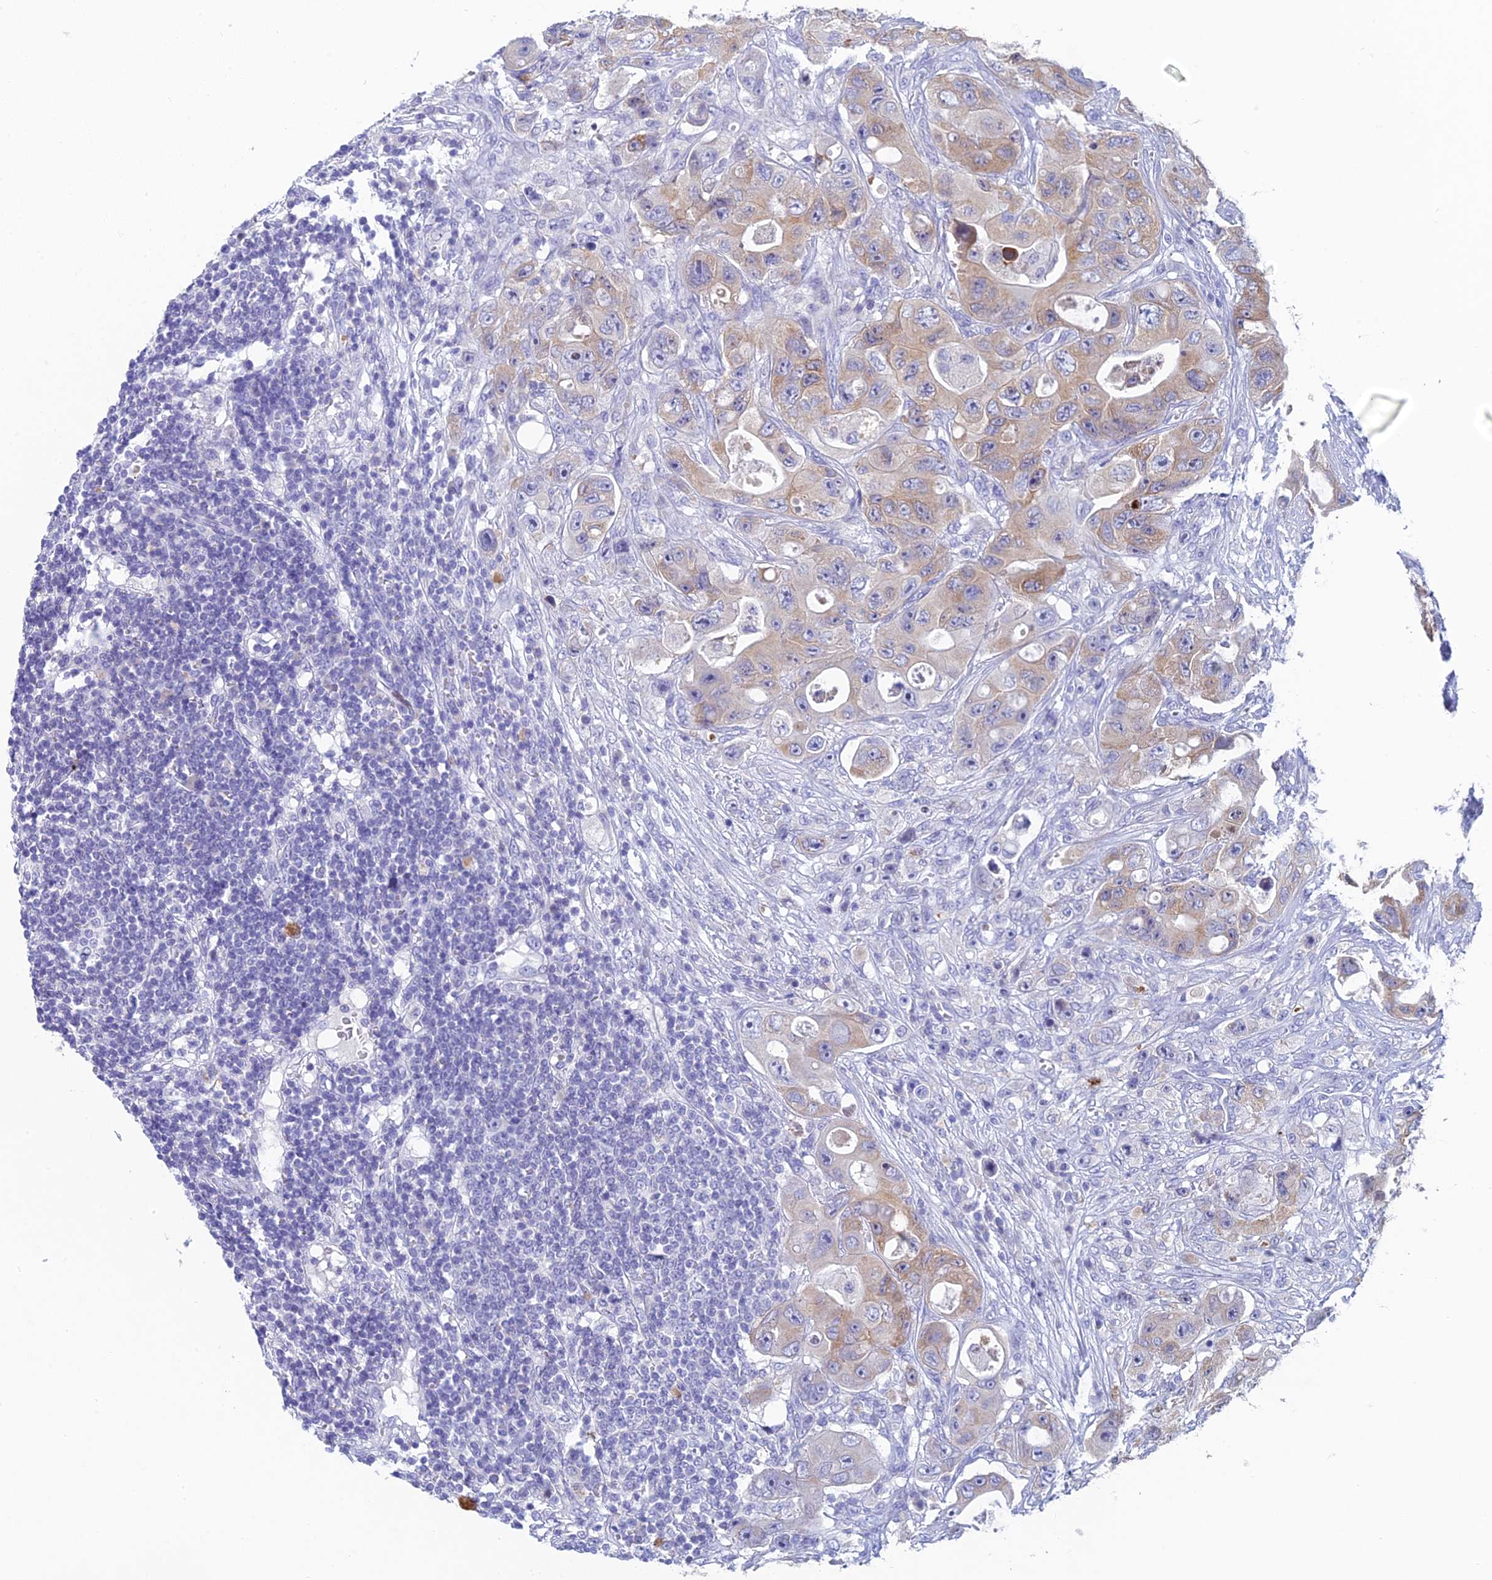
{"staining": {"intensity": "weak", "quantity": ">75%", "location": "cytoplasmic/membranous"}, "tissue": "colorectal cancer", "cell_type": "Tumor cells", "image_type": "cancer", "snomed": [{"axis": "morphology", "description": "Adenocarcinoma, NOS"}, {"axis": "topography", "description": "Colon"}], "caption": "Immunohistochemistry image of neoplastic tissue: colorectal cancer stained using IHC demonstrates low levels of weak protein expression localized specifically in the cytoplasmic/membranous of tumor cells, appearing as a cytoplasmic/membranous brown color.", "gene": "REXO5", "patient": {"sex": "female", "age": 46}}